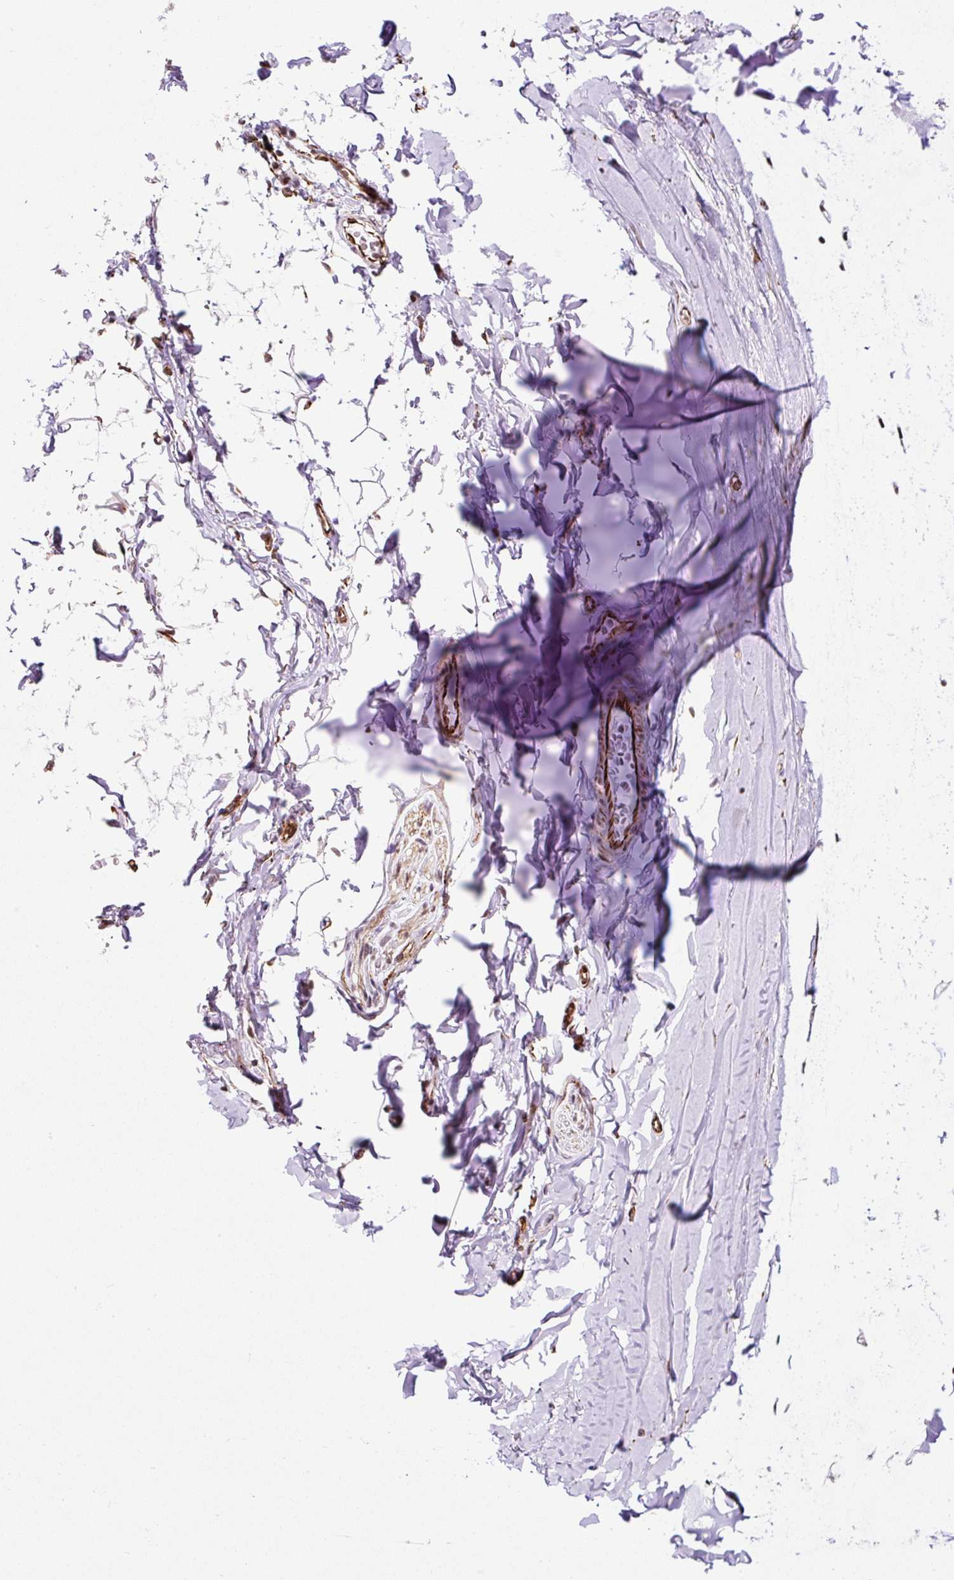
{"staining": {"intensity": "negative", "quantity": "none", "location": "none"}, "tissue": "adipose tissue", "cell_type": "Adipocytes", "image_type": "normal", "snomed": [{"axis": "morphology", "description": "Normal tissue, NOS"}, {"axis": "topography", "description": "Cartilage tissue"}, {"axis": "topography", "description": "Bronchus"}, {"axis": "topography", "description": "Peripheral nerve tissue"}], "caption": "DAB immunohistochemical staining of unremarkable adipose tissue exhibits no significant positivity in adipocytes. (Stains: DAB immunohistochemistry (IHC) with hematoxylin counter stain, Microscopy: brightfield microscopy at high magnification).", "gene": "FMC1", "patient": {"sex": "female", "age": 59}}